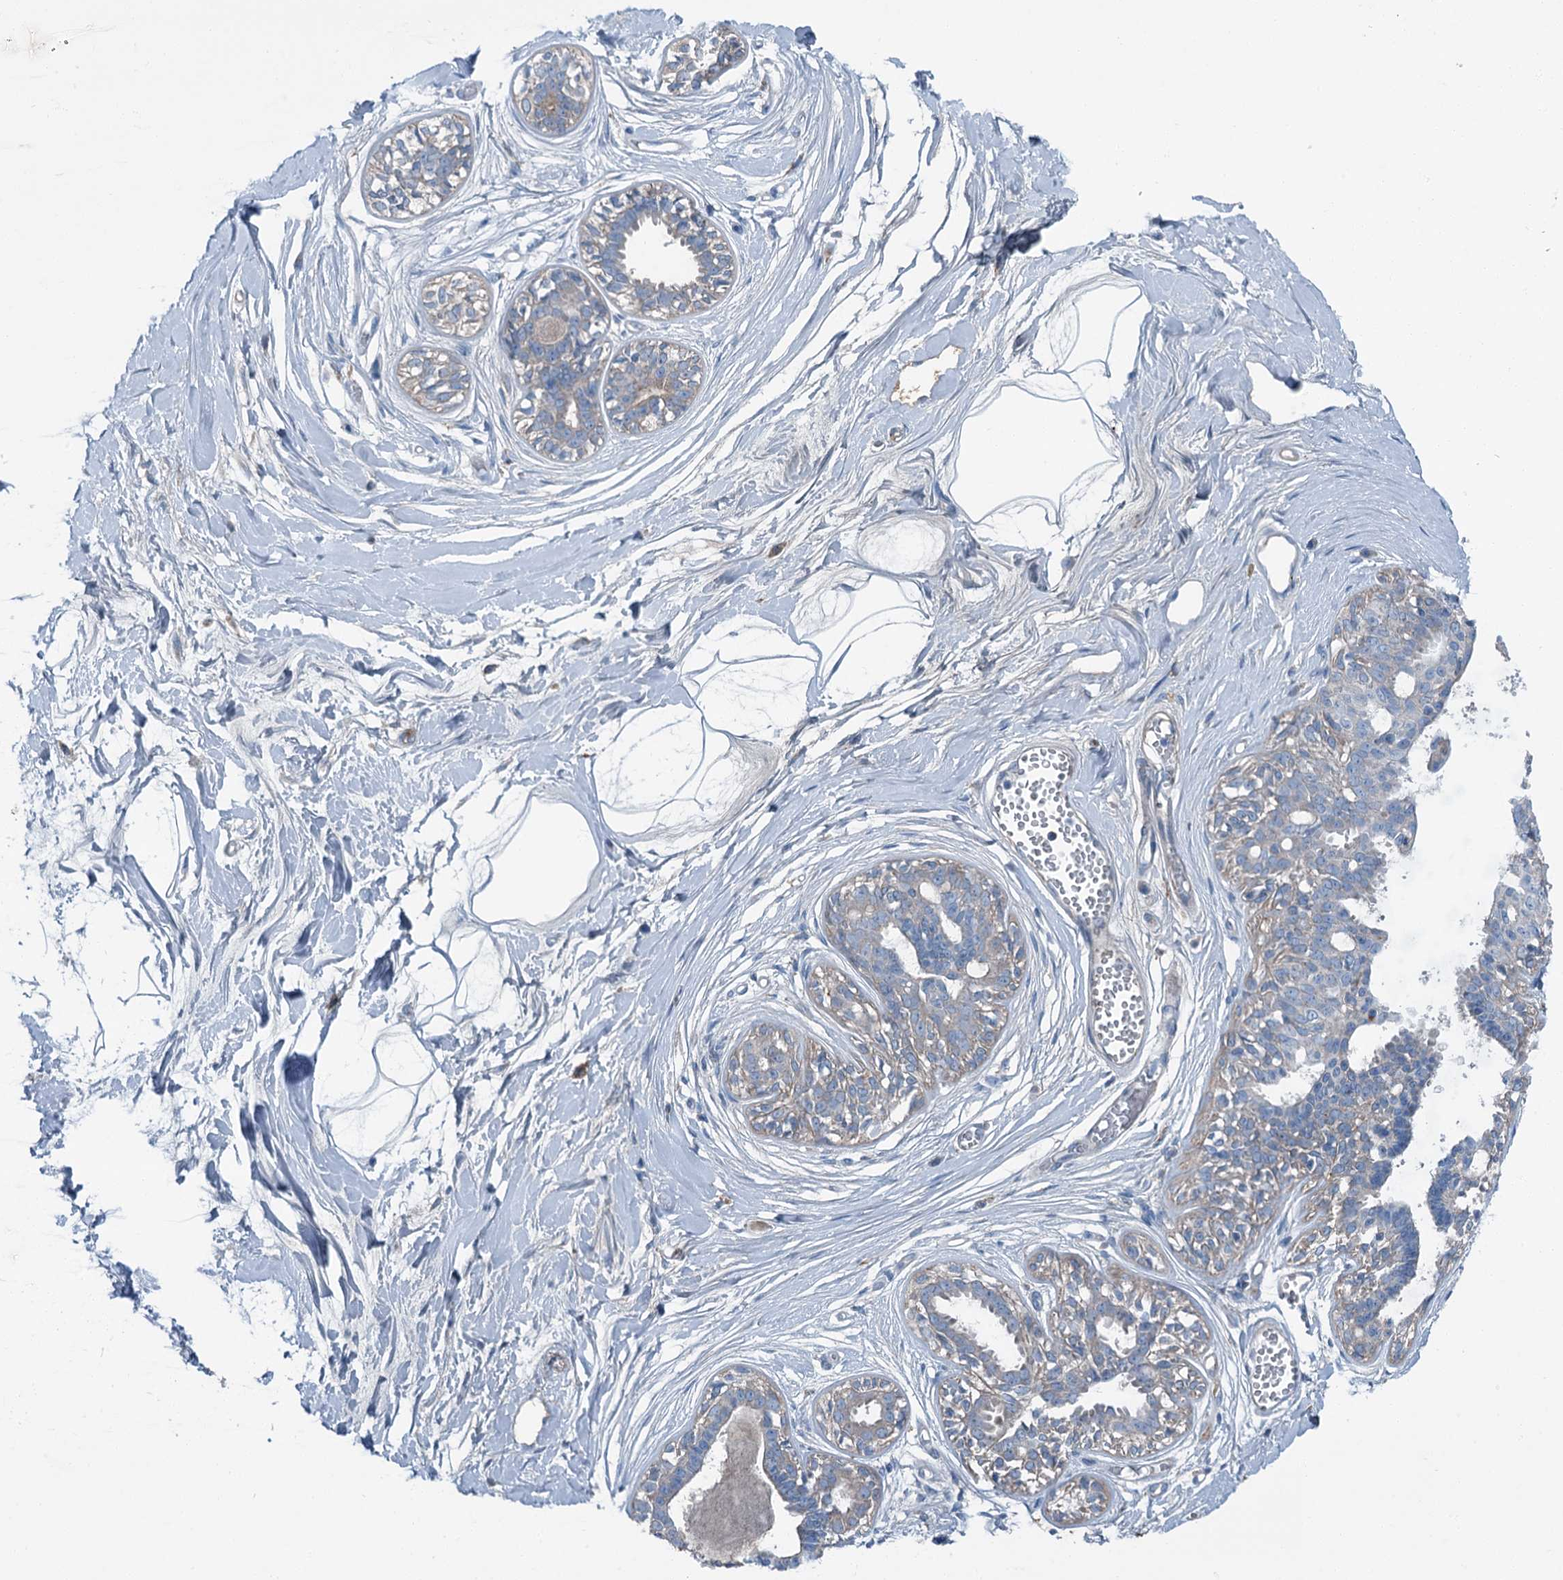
{"staining": {"intensity": "negative", "quantity": "none", "location": "none"}, "tissue": "breast", "cell_type": "Adipocytes", "image_type": "normal", "snomed": [{"axis": "morphology", "description": "Normal tissue, NOS"}, {"axis": "topography", "description": "Breast"}], "caption": "An IHC image of unremarkable breast is shown. There is no staining in adipocytes of breast.", "gene": "AXL", "patient": {"sex": "female", "age": 45}}